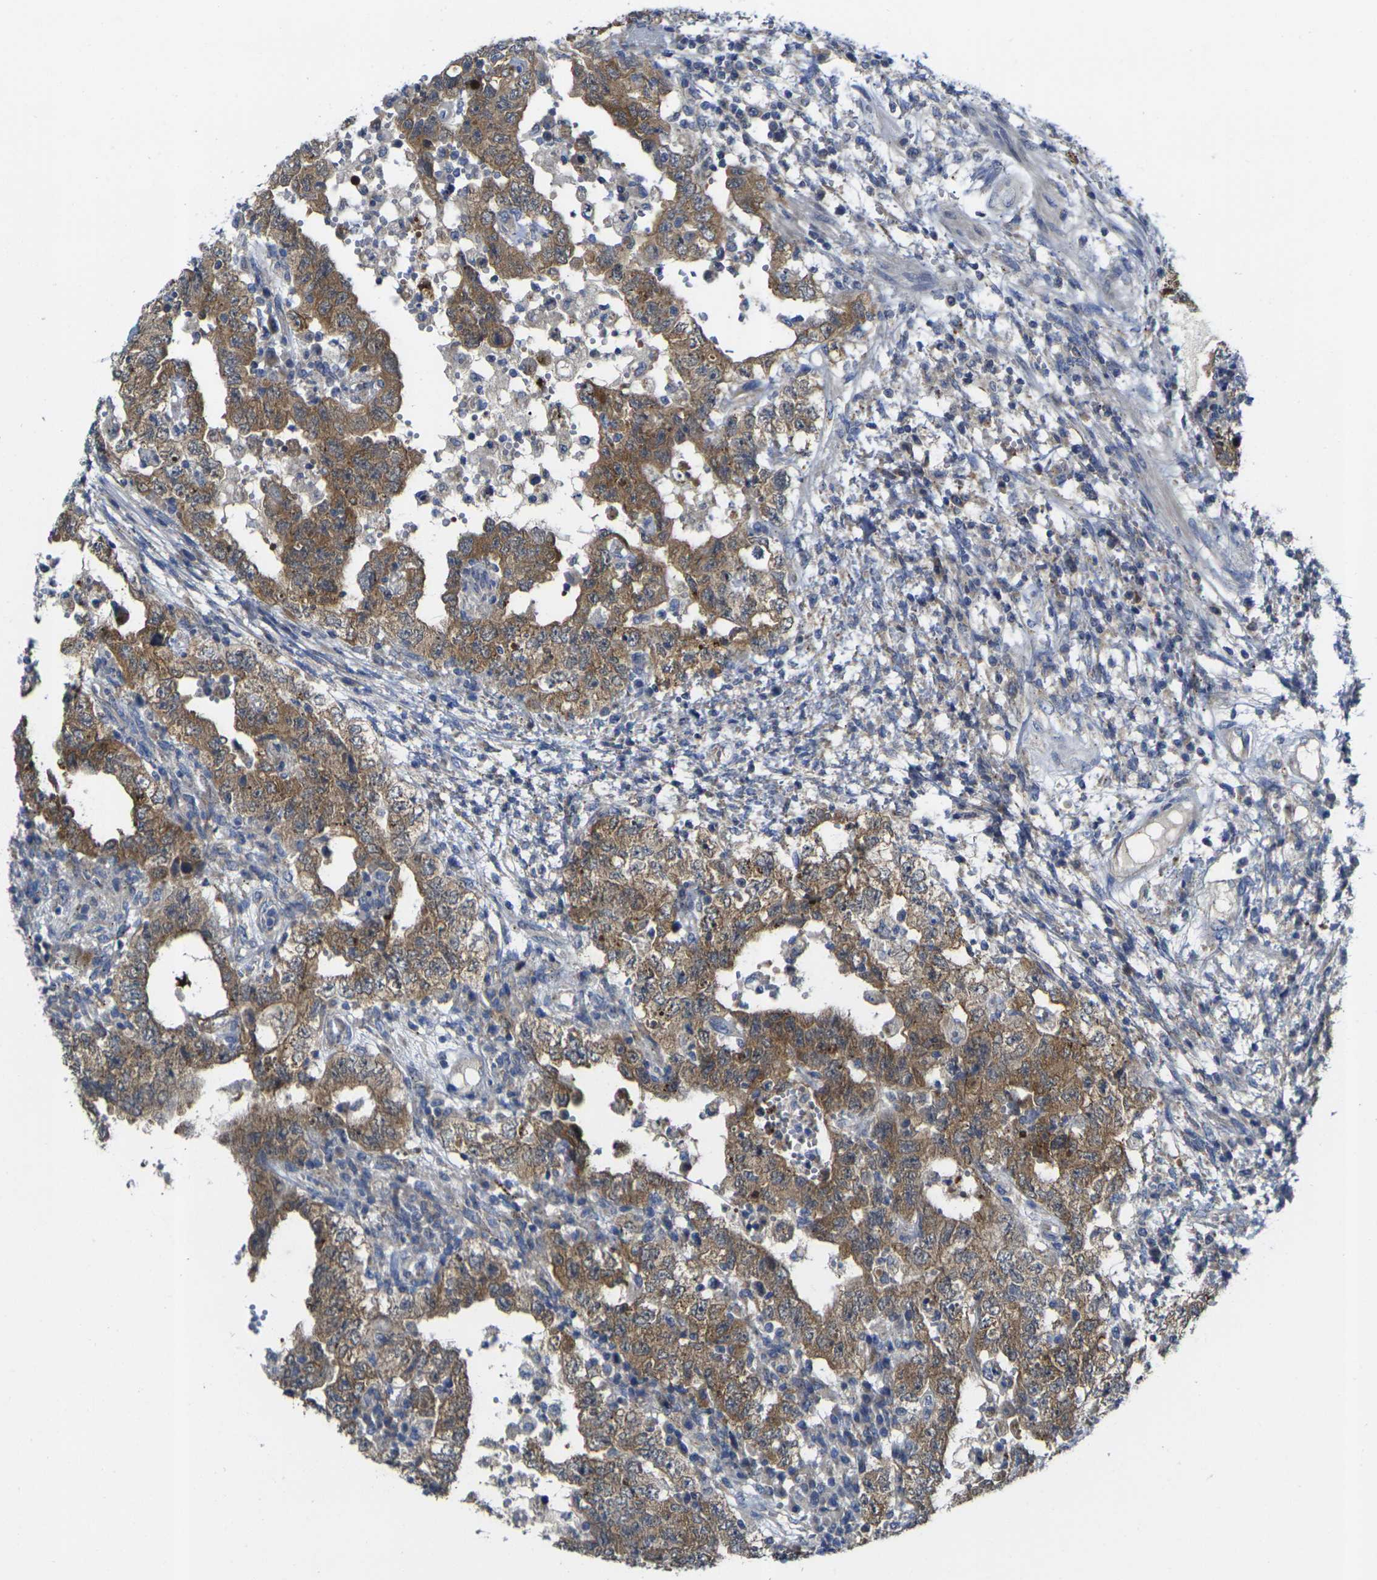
{"staining": {"intensity": "moderate", "quantity": ">75%", "location": "cytoplasmic/membranous"}, "tissue": "testis cancer", "cell_type": "Tumor cells", "image_type": "cancer", "snomed": [{"axis": "morphology", "description": "Carcinoma, Embryonal, NOS"}, {"axis": "topography", "description": "Testis"}], "caption": "This image exhibits immunohistochemistry (IHC) staining of human testis cancer, with medium moderate cytoplasmic/membranous staining in approximately >75% of tumor cells.", "gene": "GNA12", "patient": {"sex": "male", "age": 26}}